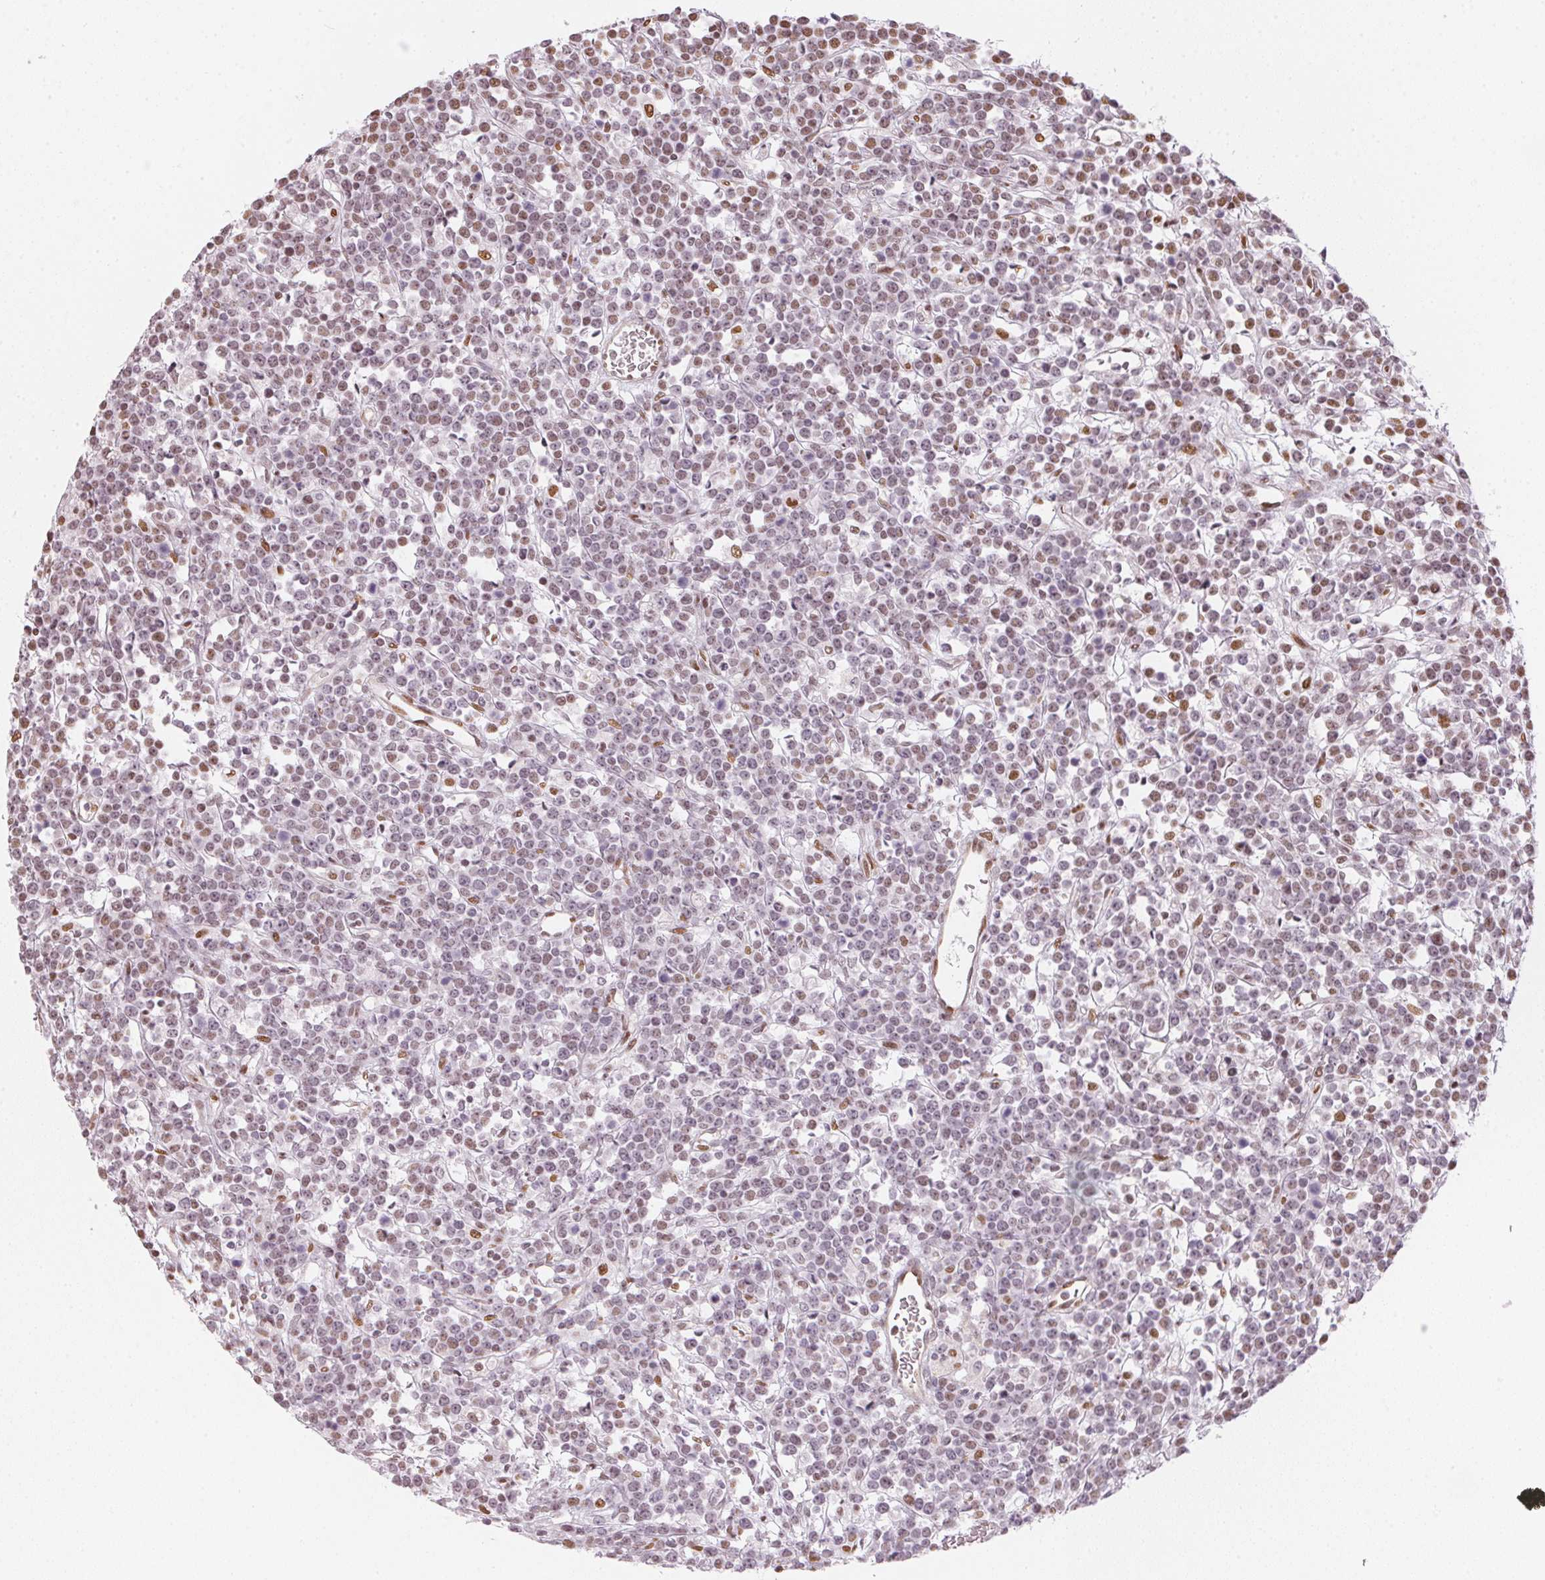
{"staining": {"intensity": "weak", "quantity": "<25%", "location": "nuclear"}, "tissue": "lymphoma", "cell_type": "Tumor cells", "image_type": "cancer", "snomed": [{"axis": "morphology", "description": "Malignant lymphoma, non-Hodgkin's type, High grade"}, {"axis": "topography", "description": "Ovary"}], "caption": "An image of human lymphoma is negative for staining in tumor cells. (DAB immunohistochemistry with hematoxylin counter stain).", "gene": "KAT6A", "patient": {"sex": "female", "age": 56}}